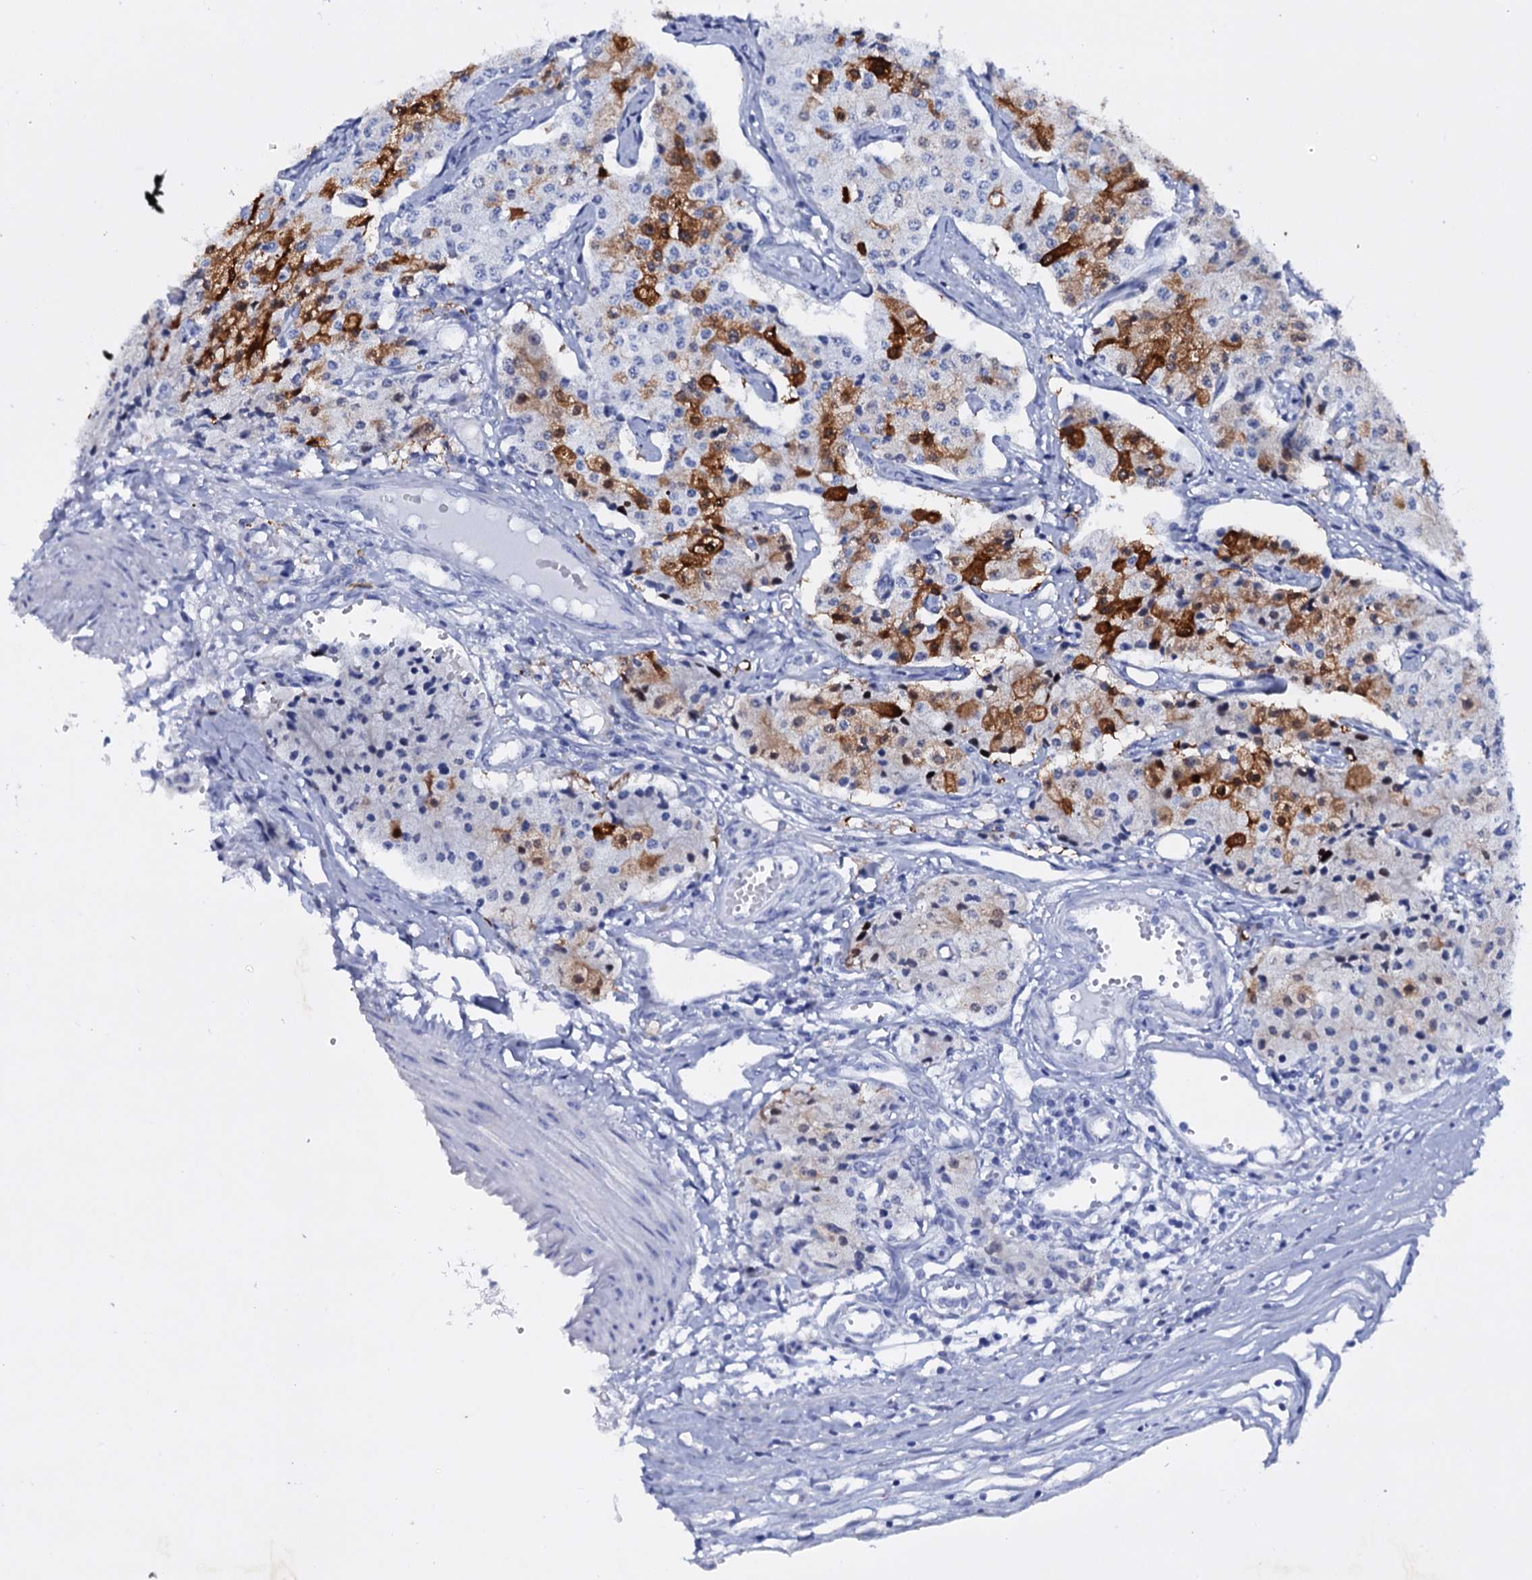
{"staining": {"intensity": "strong", "quantity": "<25%", "location": "cytoplasmic/membranous"}, "tissue": "carcinoid", "cell_type": "Tumor cells", "image_type": "cancer", "snomed": [{"axis": "morphology", "description": "Carcinoid, malignant, NOS"}, {"axis": "topography", "description": "Colon"}], "caption": "Malignant carcinoid stained with immunohistochemistry displays strong cytoplasmic/membranous staining in approximately <25% of tumor cells.", "gene": "ITPRID2", "patient": {"sex": "female", "age": 52}}